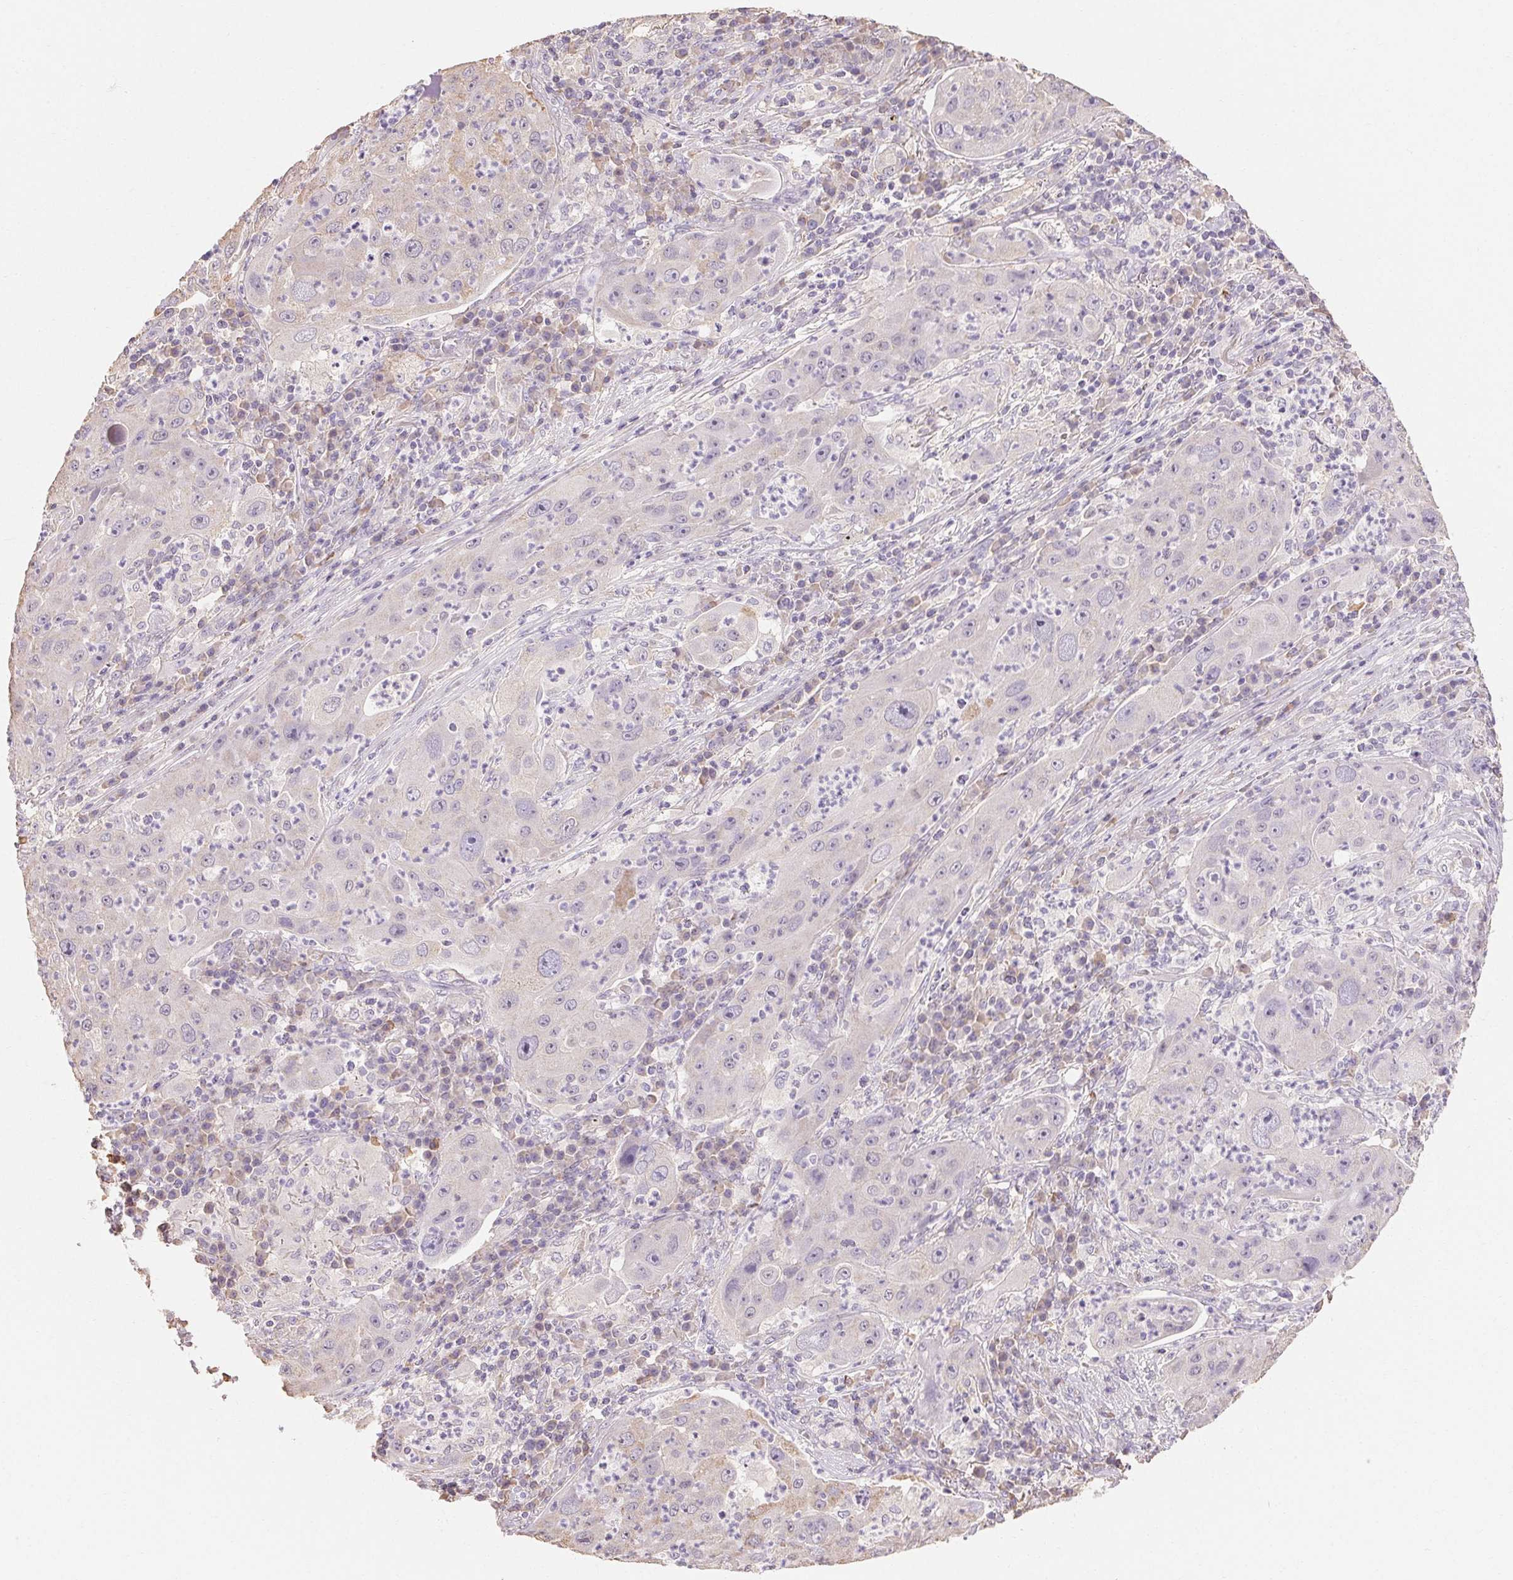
{"staining": {"intensity": "negative", "quantity": "none", "location": "none"}, "tissue": "lung cancer", "cell_type": "Tumor cells", "image_type": "cancer", "snomed": [{"axis": "morphology", "description": "Squamous cell carcinoma, NOS"}, {"axis": "topography", "description": "Lung"}], "caption": "A micrograph of human lung squamous cell carcinoma is negative for staining in tumor cells.", "gene": "MAP7D2", "patient": {"sex": "female", "age": 59}}